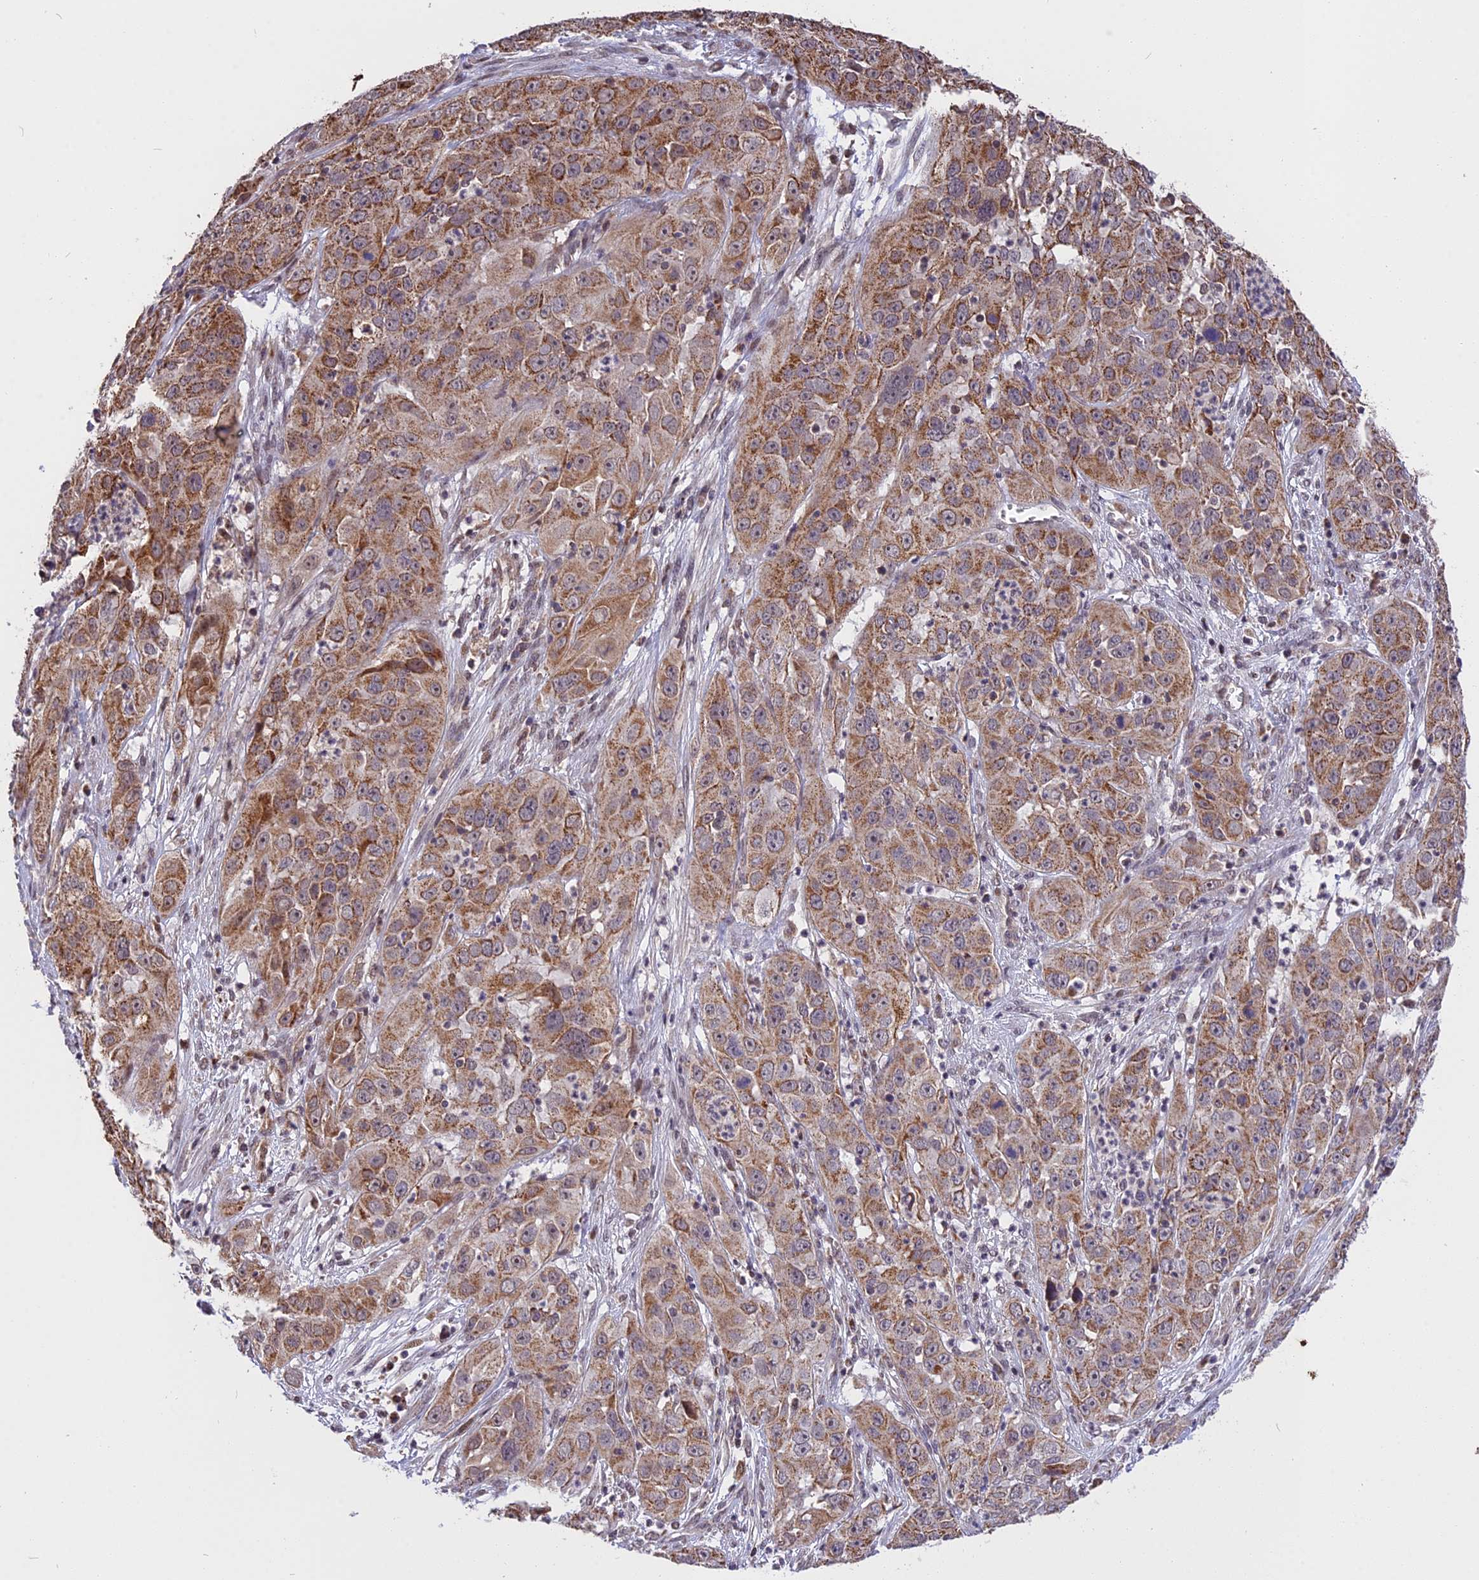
{"staining": {"intensity": "moderate", "quantity": "25%-75%", "location": "cytoplasmic/membranous"}, "tissue": "cervical cancer", "cell_type": "Tumor cells", "image_type": "cancer", "snomed": [{"axis": "morphology", "description": "Squamous cell carcinoma, NOS"}, {"axis": "topography", "description": "Cervix"}], "caption": "Immunohistochemical staining of human cervical squamous cell carcinoma displays medium levels of moderate cytoplasmic/membranous protein expression in about 25%-75% of tumor cells. (IHC, brightfield microscopy, high magnification).", "gene": "RERGL", "patient": {"sex": "female", "age": 32}}